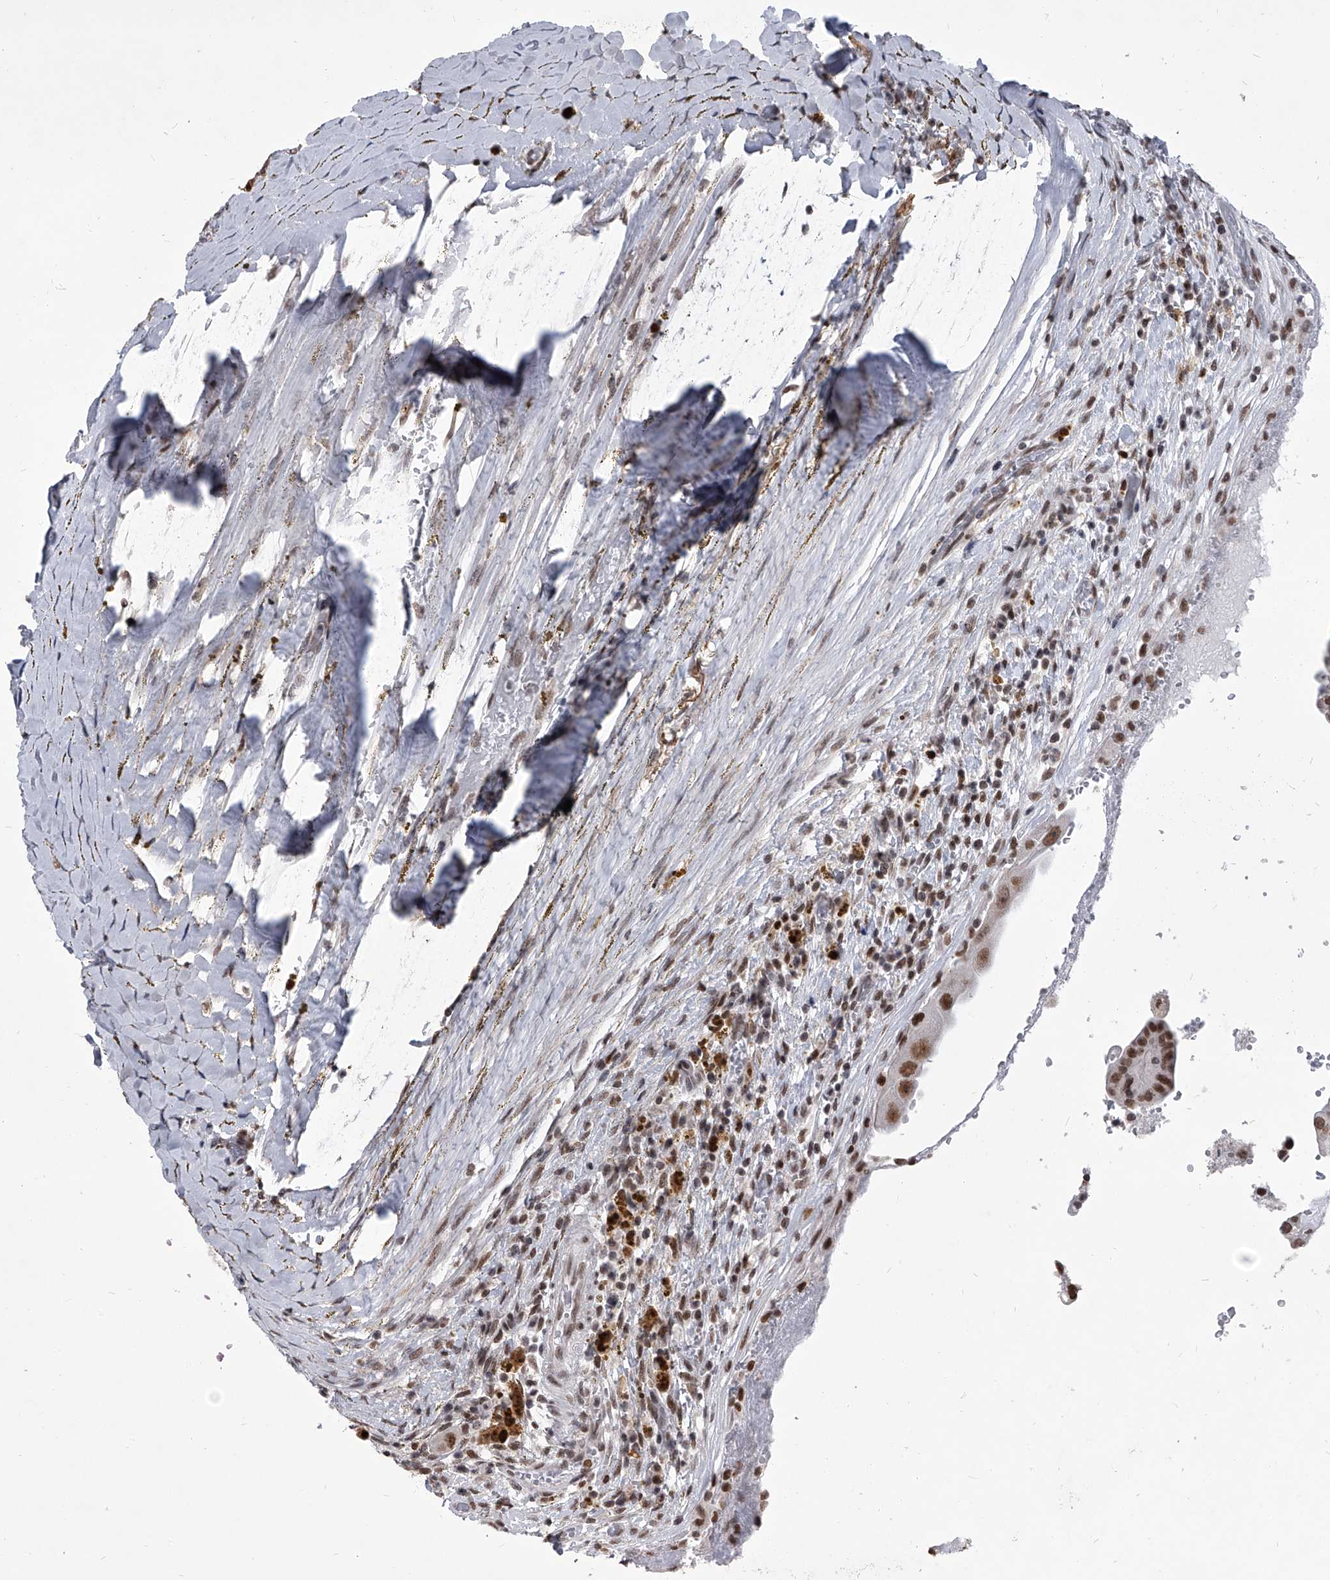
{"staining": {"intensity": "strong", "quantity": ">75%", "location": "nuclear"}, "tissue": "thyroid cancer", "cell_type": "Tumor cells", "image_type": "cancer", "snomed": [{"axis": "morphology", "description": "Papillary adenocarcinoma, NOS"}, {"axis": "topography", "description": "Thyroid gland"}], "caption": "Immunohistochemical staining of thyroid cancer (papillary adenocarcinoma) reveals high levels of strong nuclear protein staining in approximately >75% of tumor cells. (Stains: DAB in brown, nuclei in blue, Microscopy: brightfield microscopy at high magnification).", "gene": "PPIL4", "patient": {"sex": "male", "age": 77}}